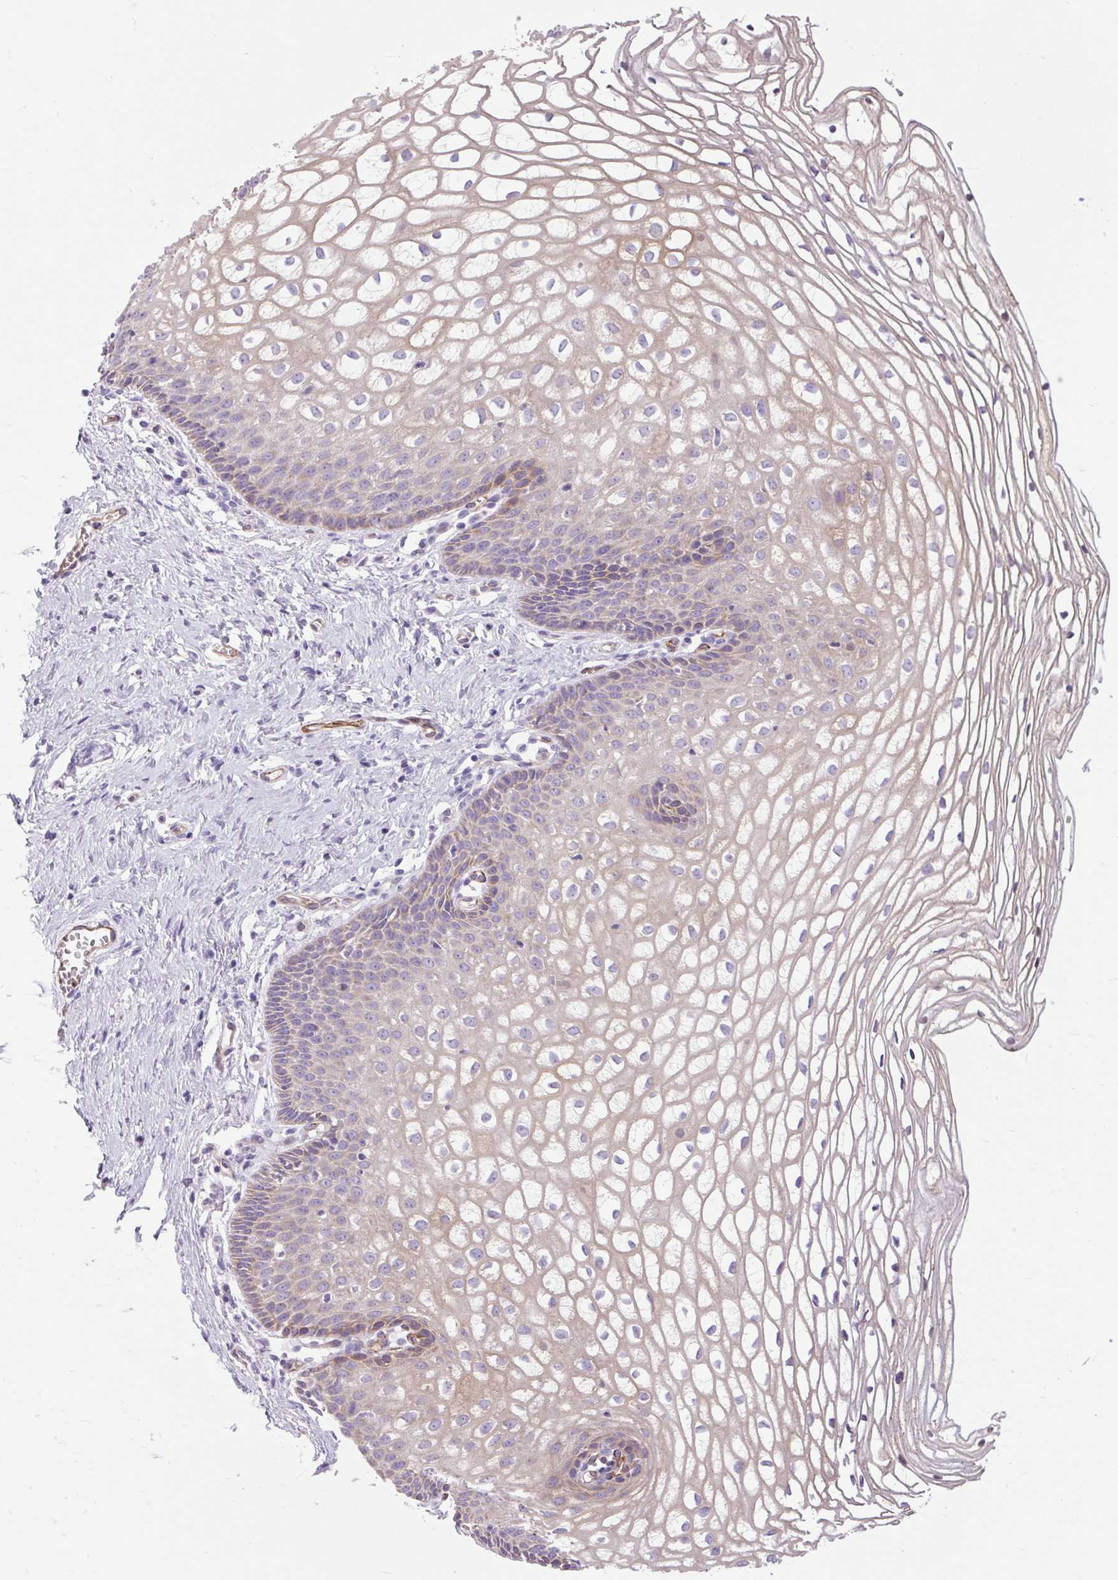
{"staining": {"intensity": "negative", "quantity": "none", "location": "none"}, "tissue": "cervix", "cell_type": "Glandular cells", "image_type": "normal", "snomed": [{"axis": "morphology", "description": "Normal tissue, NOS"}, {"axis": "topography", "description": "Cervix"}], "caption": "Micrograph shows no protein staining in glandular cells of normal cervix. Brightfield microscopy of IHC stained with DAB (brown) and hematoxylin (blue), captured at high magnification.", "gene": "RNASE10", "patient": {"sex": "female", "age": 36}}